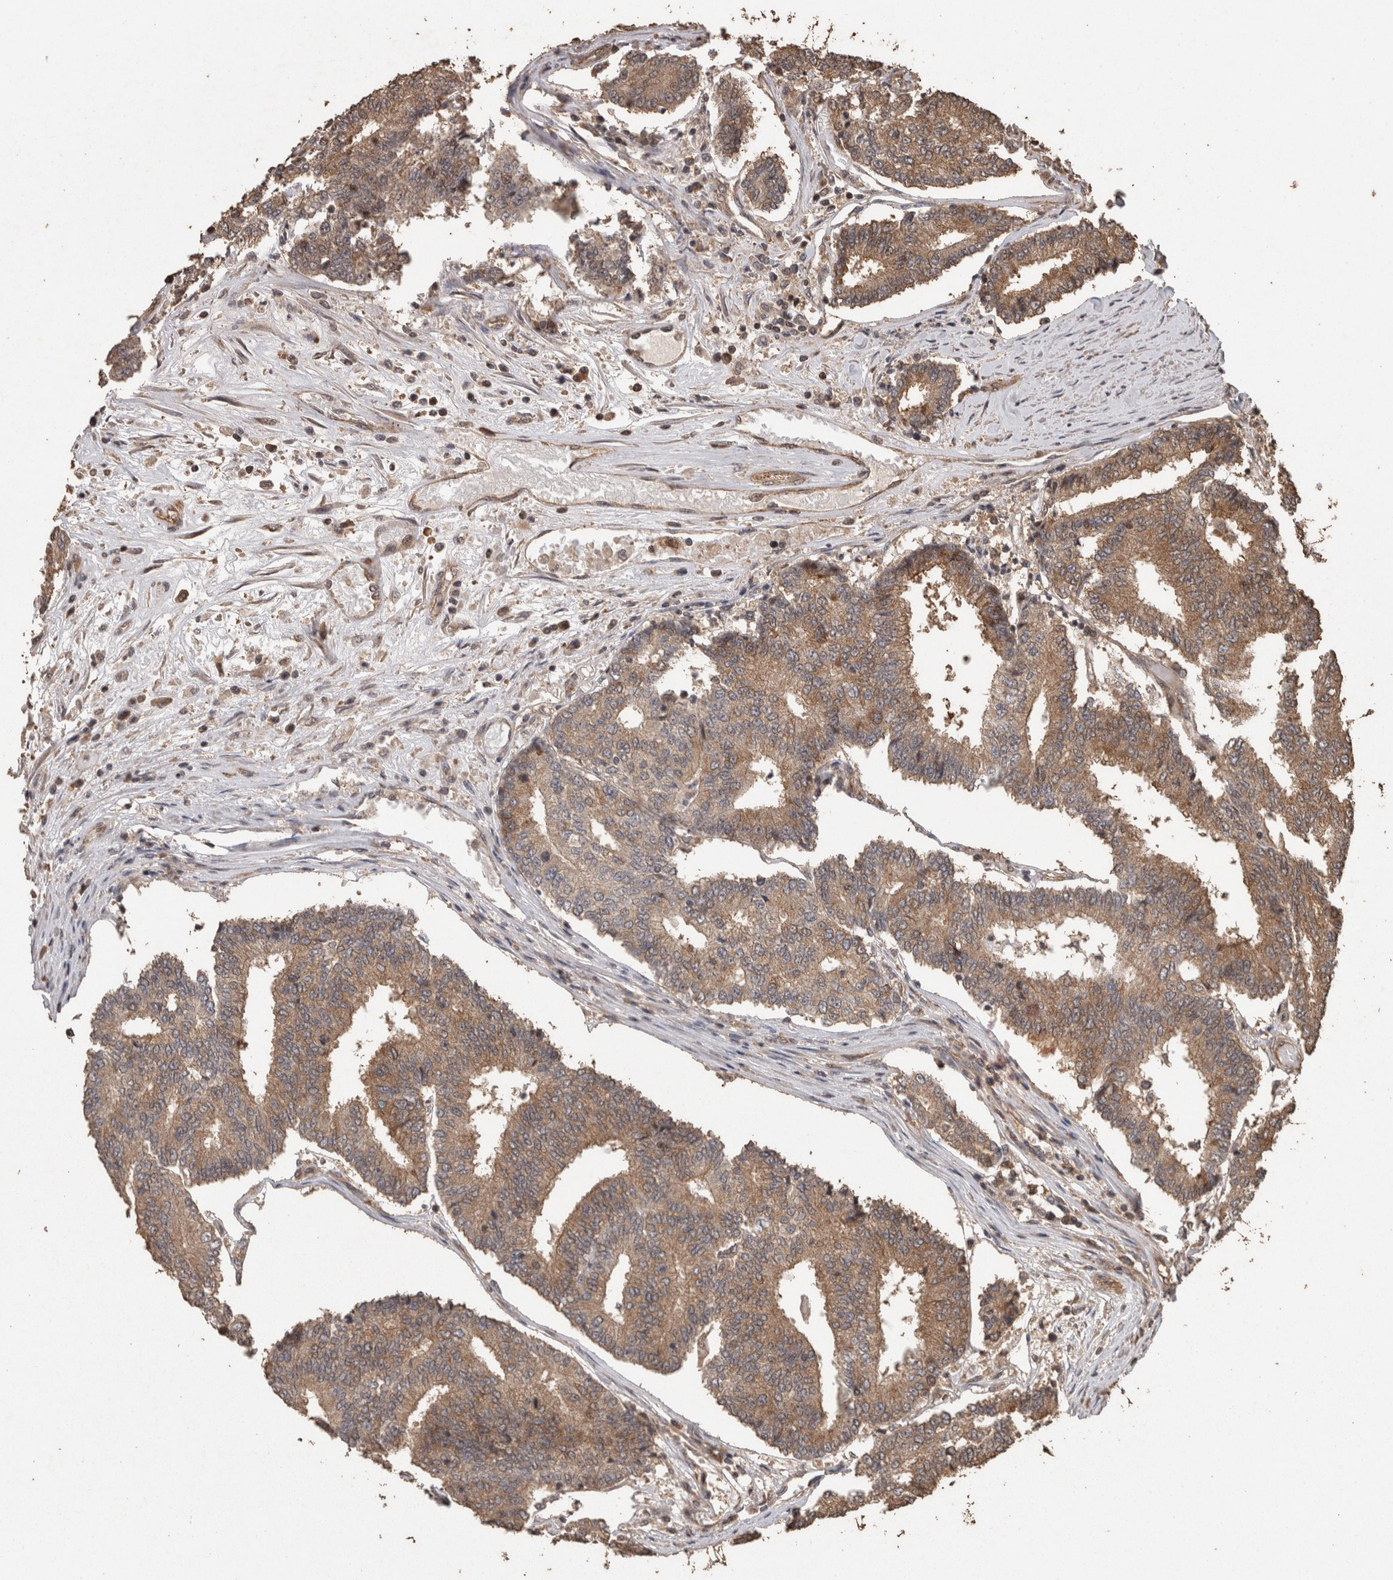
{"staining": {"intensity": "moderate", "quantity": ">75%", "location": "cytoplasmic/membranous"}, "tissue": "prostate cancer", "cell_type": "Tumor cells", "image_type": "cancer", "snomed": [{"axis": "morphology", "description": "Normal tissue, NOS"}, {"axis": "morphology", "description": "Adenocarcinoma, High grade"}, {"axis": "topography", "description": "Prostate"}, {"axis": "topography", "description": "Seminal veicle"}], "caption": "Approximately >75% of tumor cells in human high-grade adenocarcinoma (prostate) show moderate cytoplasmic/membranous protein positivity as visualized by brown immunohistochemical staining.", "gene": "PINK1", "patient": {"sex": "male", "age": 55}}